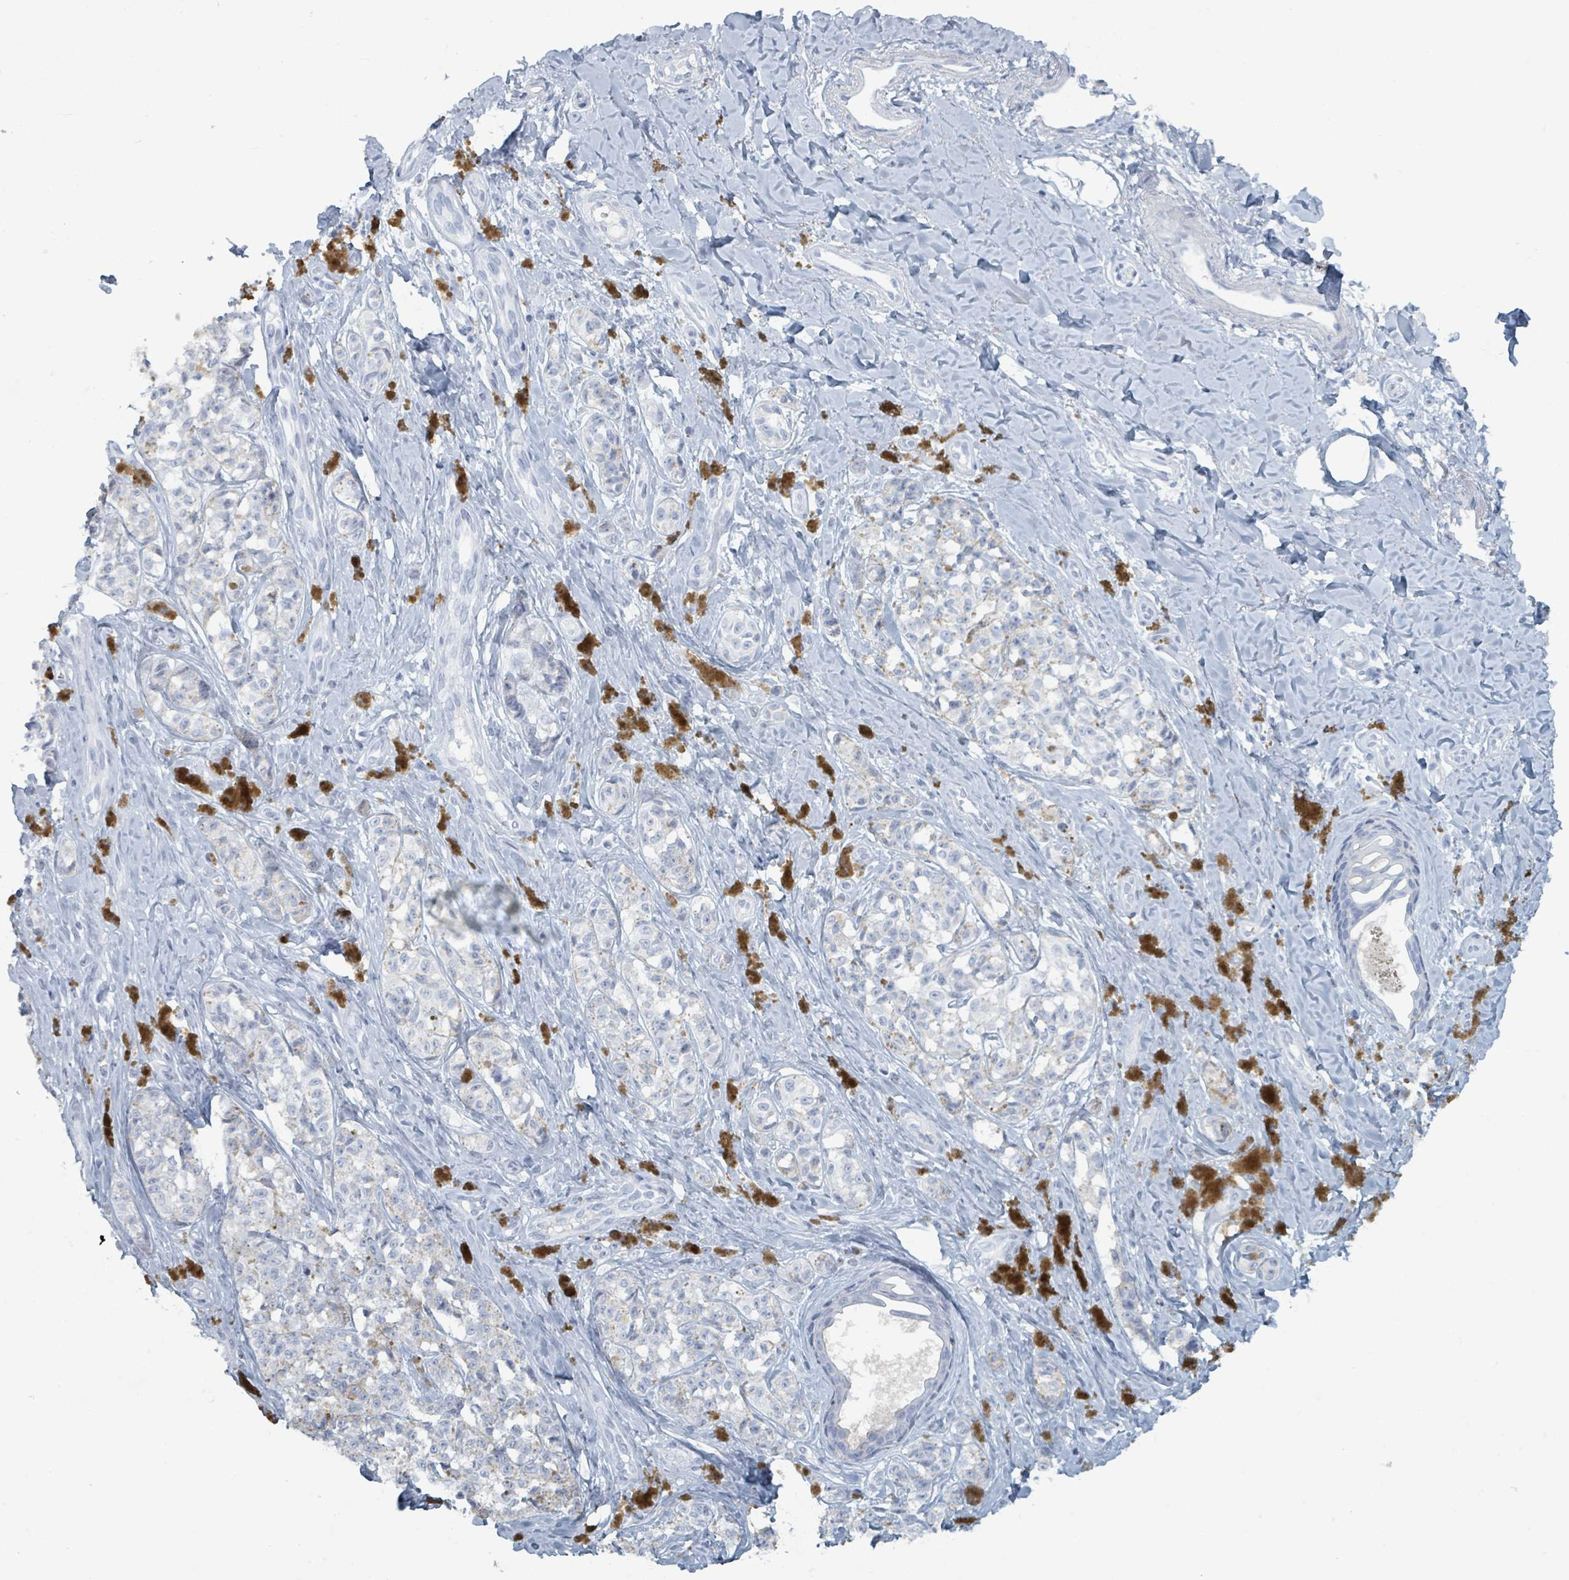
{"staining": {"intensity": "negative", "quantity": "none", "location": "none"}, "tissue": "melanoma", "cell_type": "Tumor cells", "image_type": "cancer", "snomed": [{"axis": "morphology", "description": "Malignant melanoma, NOS"}, {"axis": "topography", "description": "Skin"}], "caption": "Immunohistochemical staining of melanoma demonstrates no significant staining in tumor cells. Brightfield microscopy of immunohistochemistry (IHC) stained with DAB (3,3'-diaminobenzidine) (brown) and hematoxylin (blue), captured at high magnification.", "gene": "HEATR5A", "patient": {"sex": "female", "age": 65}}